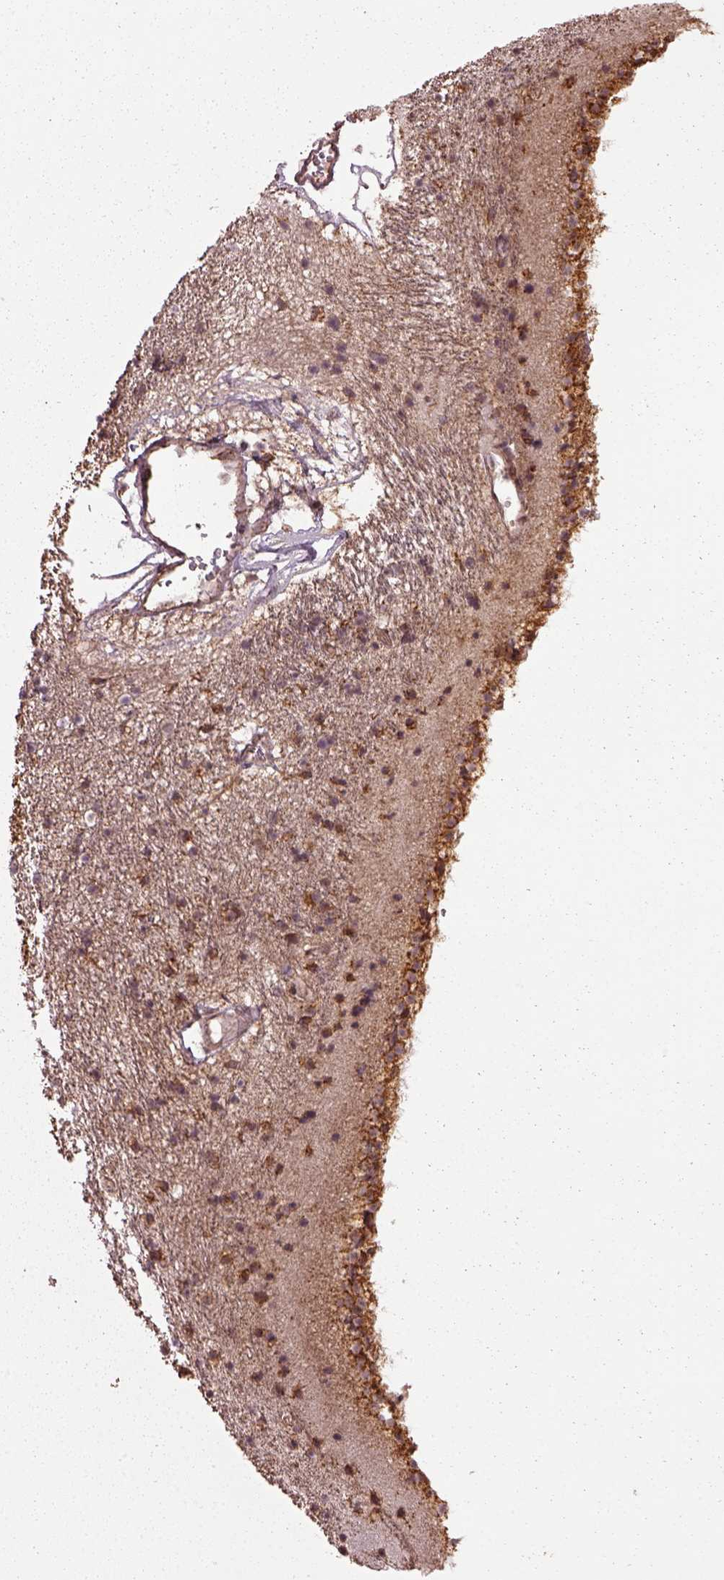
{"staining": {"intensity": "moderate", "quantity": "25%-75%", "location": "cytoplasmic/membranous"}, "tissue": "caudate", "cell_type": "Glial cells", "image_type": "normal", "snomed": [{"axis": "morphology", "description": "Normal tissue, NOS"}, {"axis": "topography", "description": "Lateral ventricle wall"}], "caption": "IHC of benign caudate shows medium levels of moderate cytoplasmic/membranous positivity in approximately 25%-75% of glial cells.", "gene": "SEL1L3", "patient": {"sex": "female", "age": 71}}